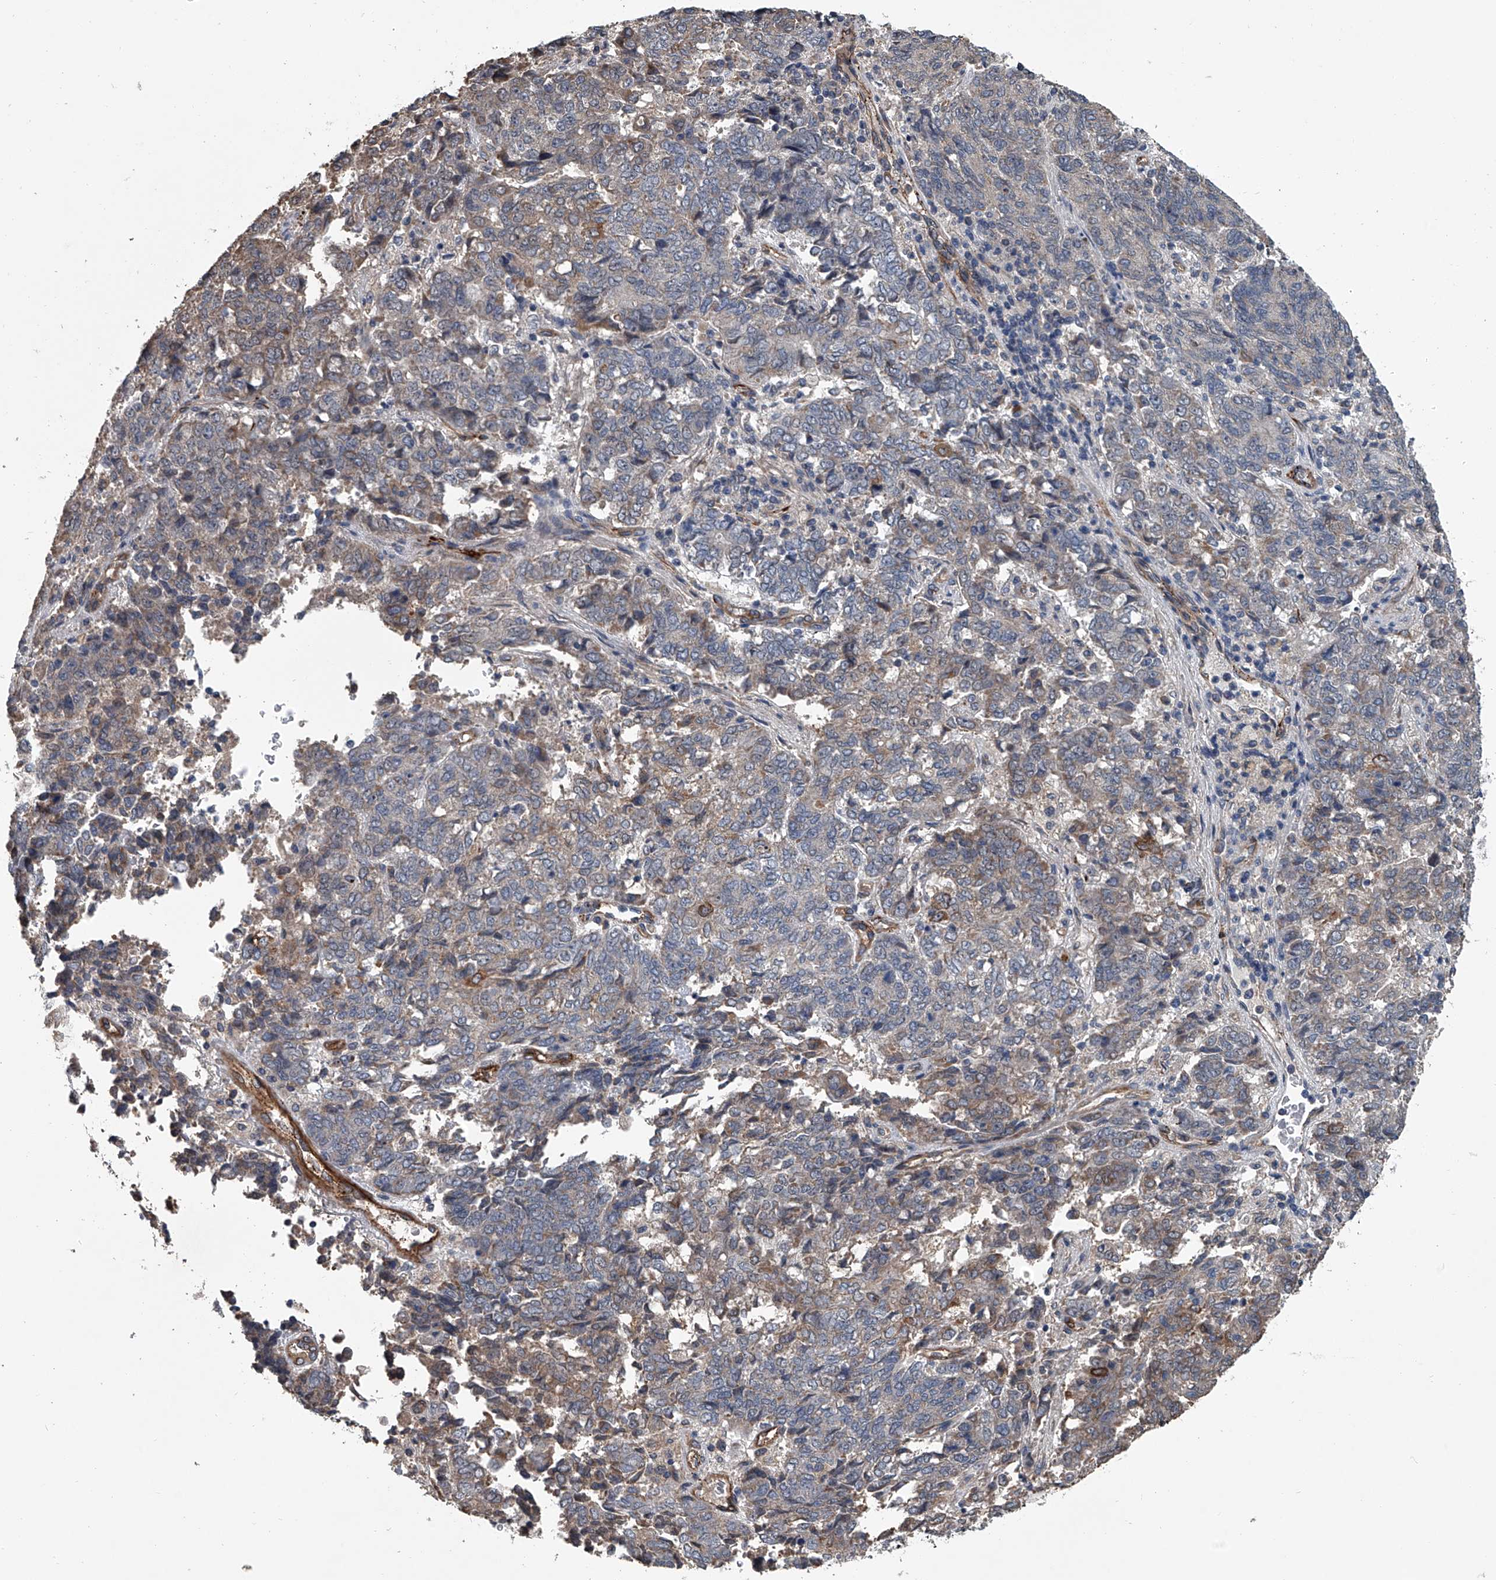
{"staining": {"intensity": "weak", "quantity": "<25%", "location": "cytoplasmic/membranous"}, "tissue": "endometrial cancer", "cell_type": "Tumor cells", "image_type": "cancer", "snomed": [{"axis": "morphology", "description": "Adenocarcinoma, NOS"}, {"axis": "topography", "description": "Endometrium"}], "caption": "This is a image of immunohistochemistry staining of endometrial cancer (adenocarcinoma), which shows no positivity in tumor cells.", "gene": "LDLRAD2", "patient": {"sex": "female", "age": 80}}